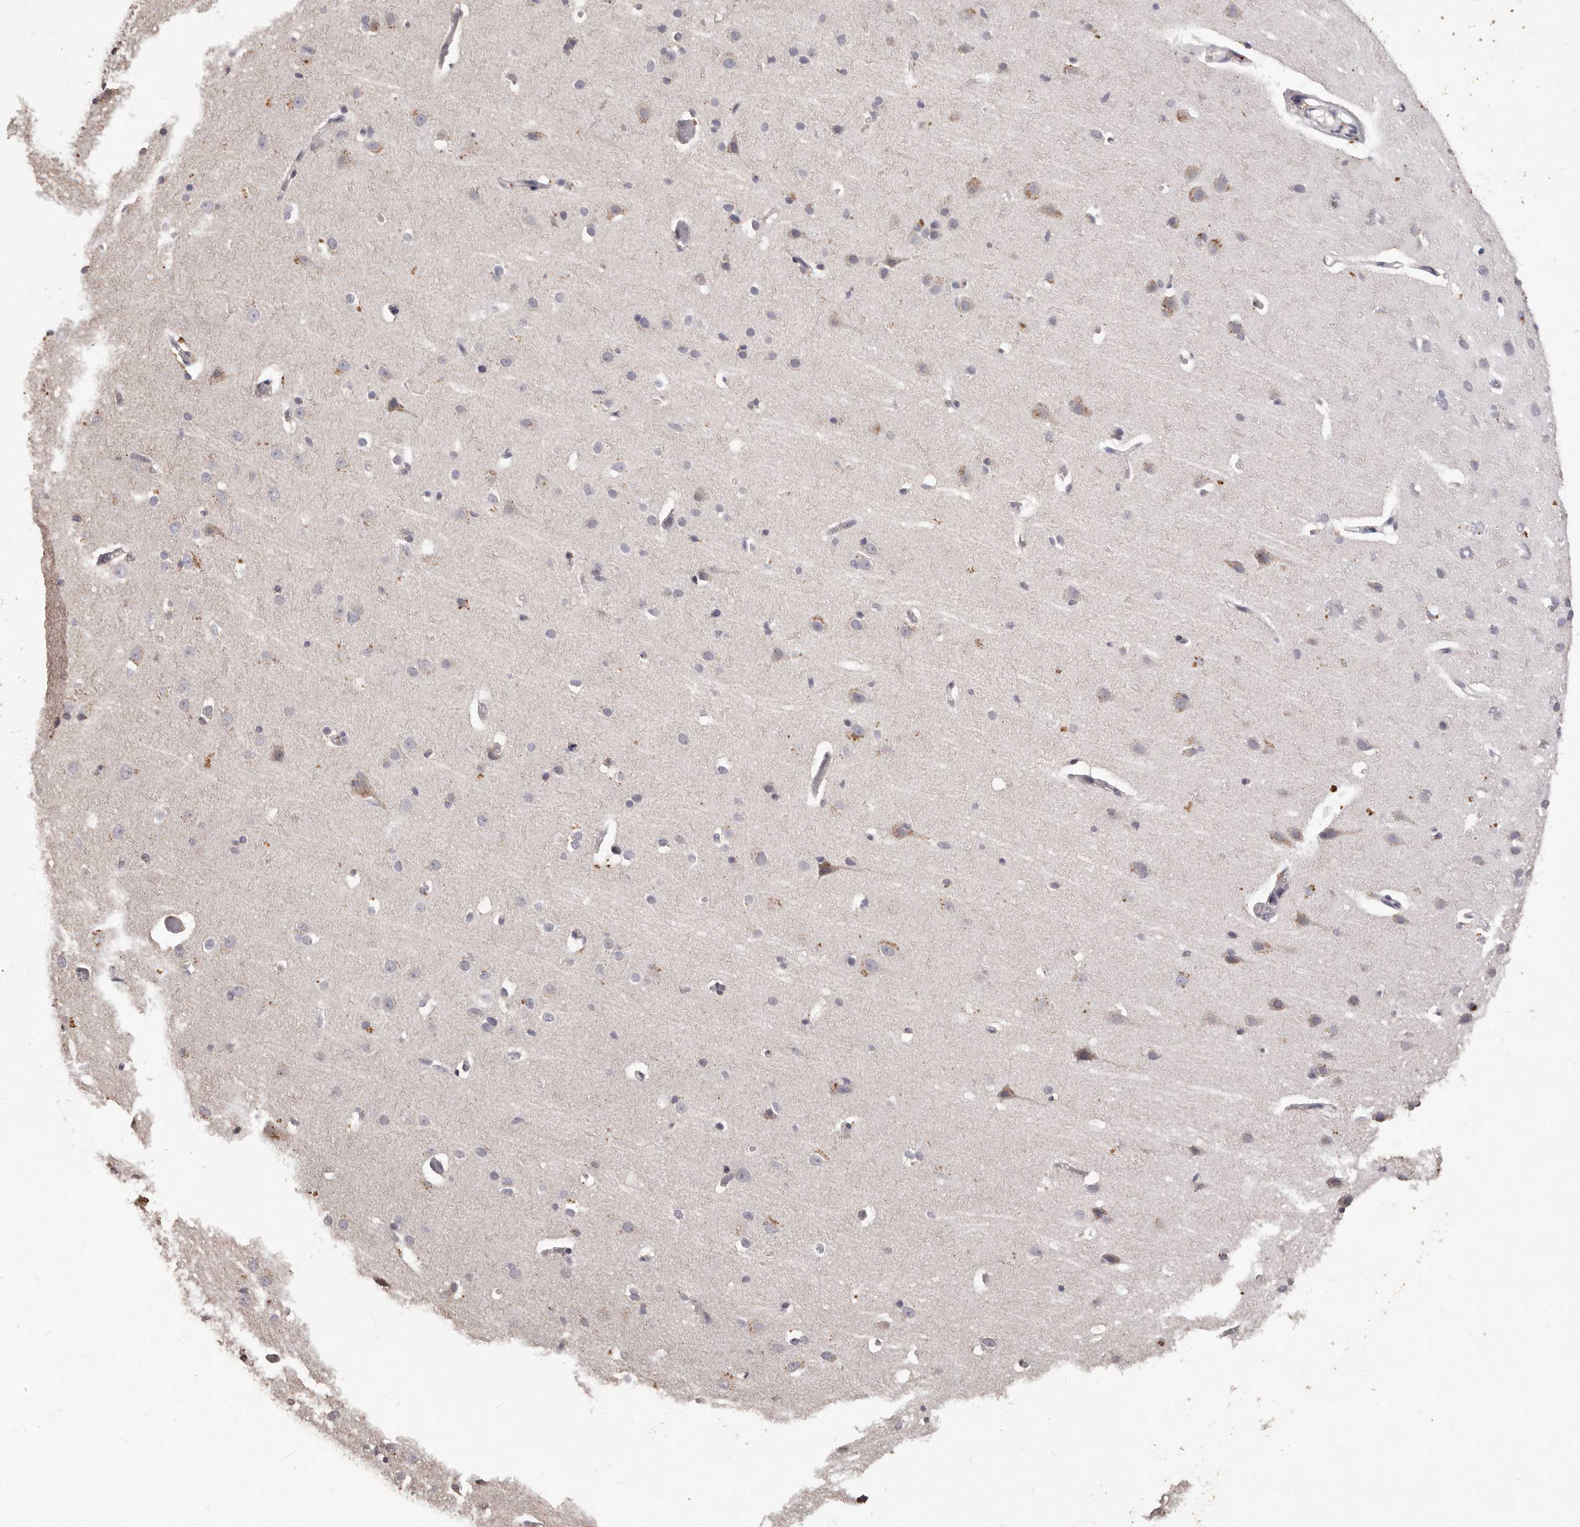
{"staining": {"intensity": "negative", "quantity": "none", "location": "none"}, "tissue": "cerebral cortex", "cell_type": "Endothelial cells", "image_type": "normal", "snomed": [{"axis": "morphology", "description": "Normal tissue, NOS"}, {"axis": "topography", "description": "Cerebral cortex"}], "caption": "Human cerebral cortex stained for a protein using immunohistochemistry (IHC) displays no positivity in endothelial cells.", "gene": "PRSS27", "patient": {"sex": "male", "age": 34}}